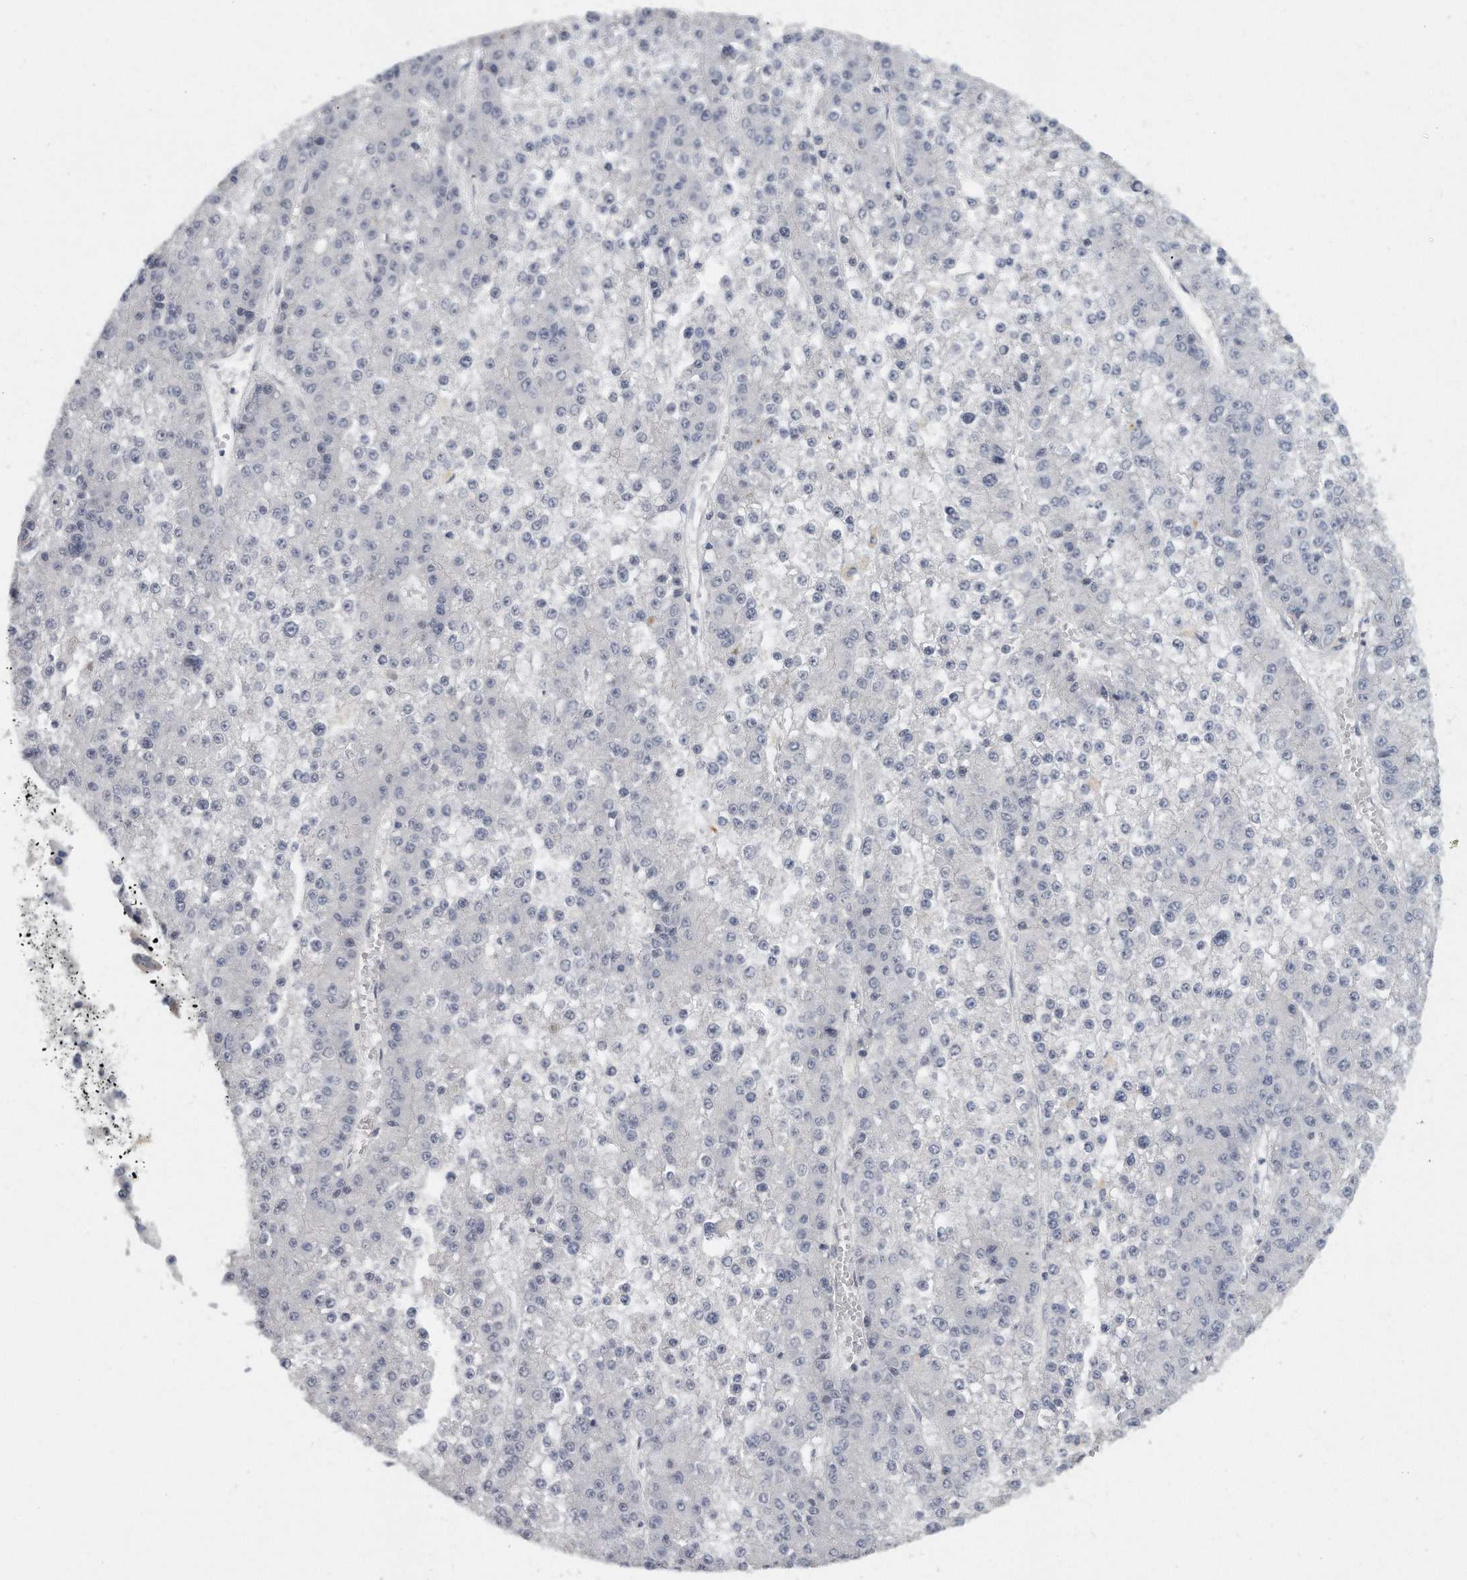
{"staining": {"intensity": "negative", "quantity": "none", "location": "none"}, "tissue": "liver cancer", "cell_type": "Tumor cells", "image_type": "cancer", "snomed": [{"axis": "morphology", "description": "Carcinoma, Hepatocellular, NOS"}, {"axis": "topography", "description": "Liver"}], "caption": "A high-resolution image shows IHC staining of liver cancer, which exhibits no significant staining in tumor cells. (Stains: DAB (3,3'-diaminobenzidine) IHC with hematoxylin counter stain, Microscopy: brightfield microscopy at high magnification).", "gene": "KLHL7", "patient": {"sex": "female", "age": 73}}